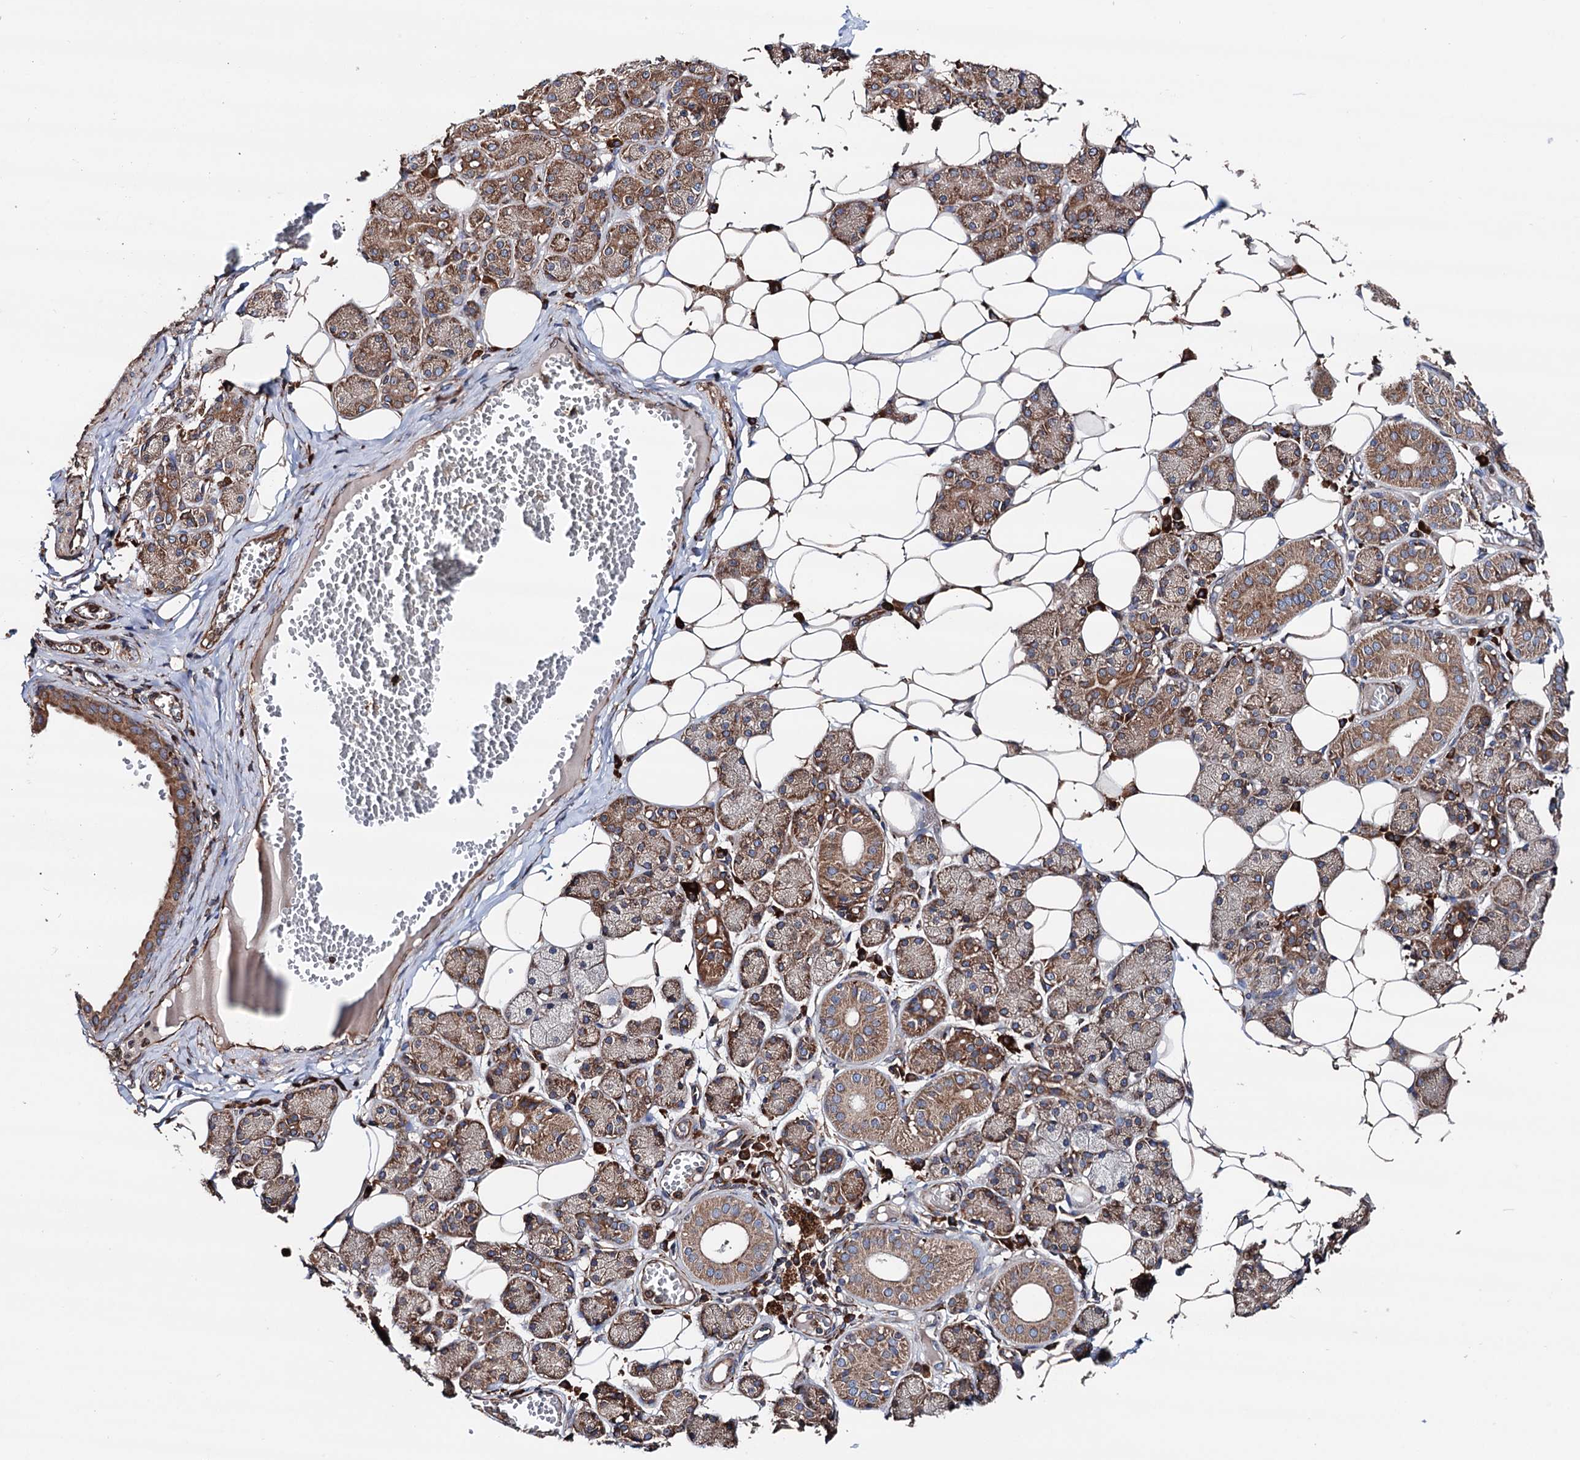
{"staining": {"intensity": "moderate", "quantity": ">75%", "location": "cytoplasmic/membranous"}, "tissue": "salivary gland", "cell_type": "Glandular cells", "image_type": "normal", "snomed": [{"axis": "morphology", "description": "Normal tissue, NOS"}, {"axis": "topography", "description": "Salivary gland"}], "caption": "Benign salivary gland reveals moderate cytoplasmic/membranous staining in about >75% of glandular cells (IHC, brightfield microscopy, high magnification)..", "gene": "ERP29", "patient": {"sex": "female", "age": 33}}